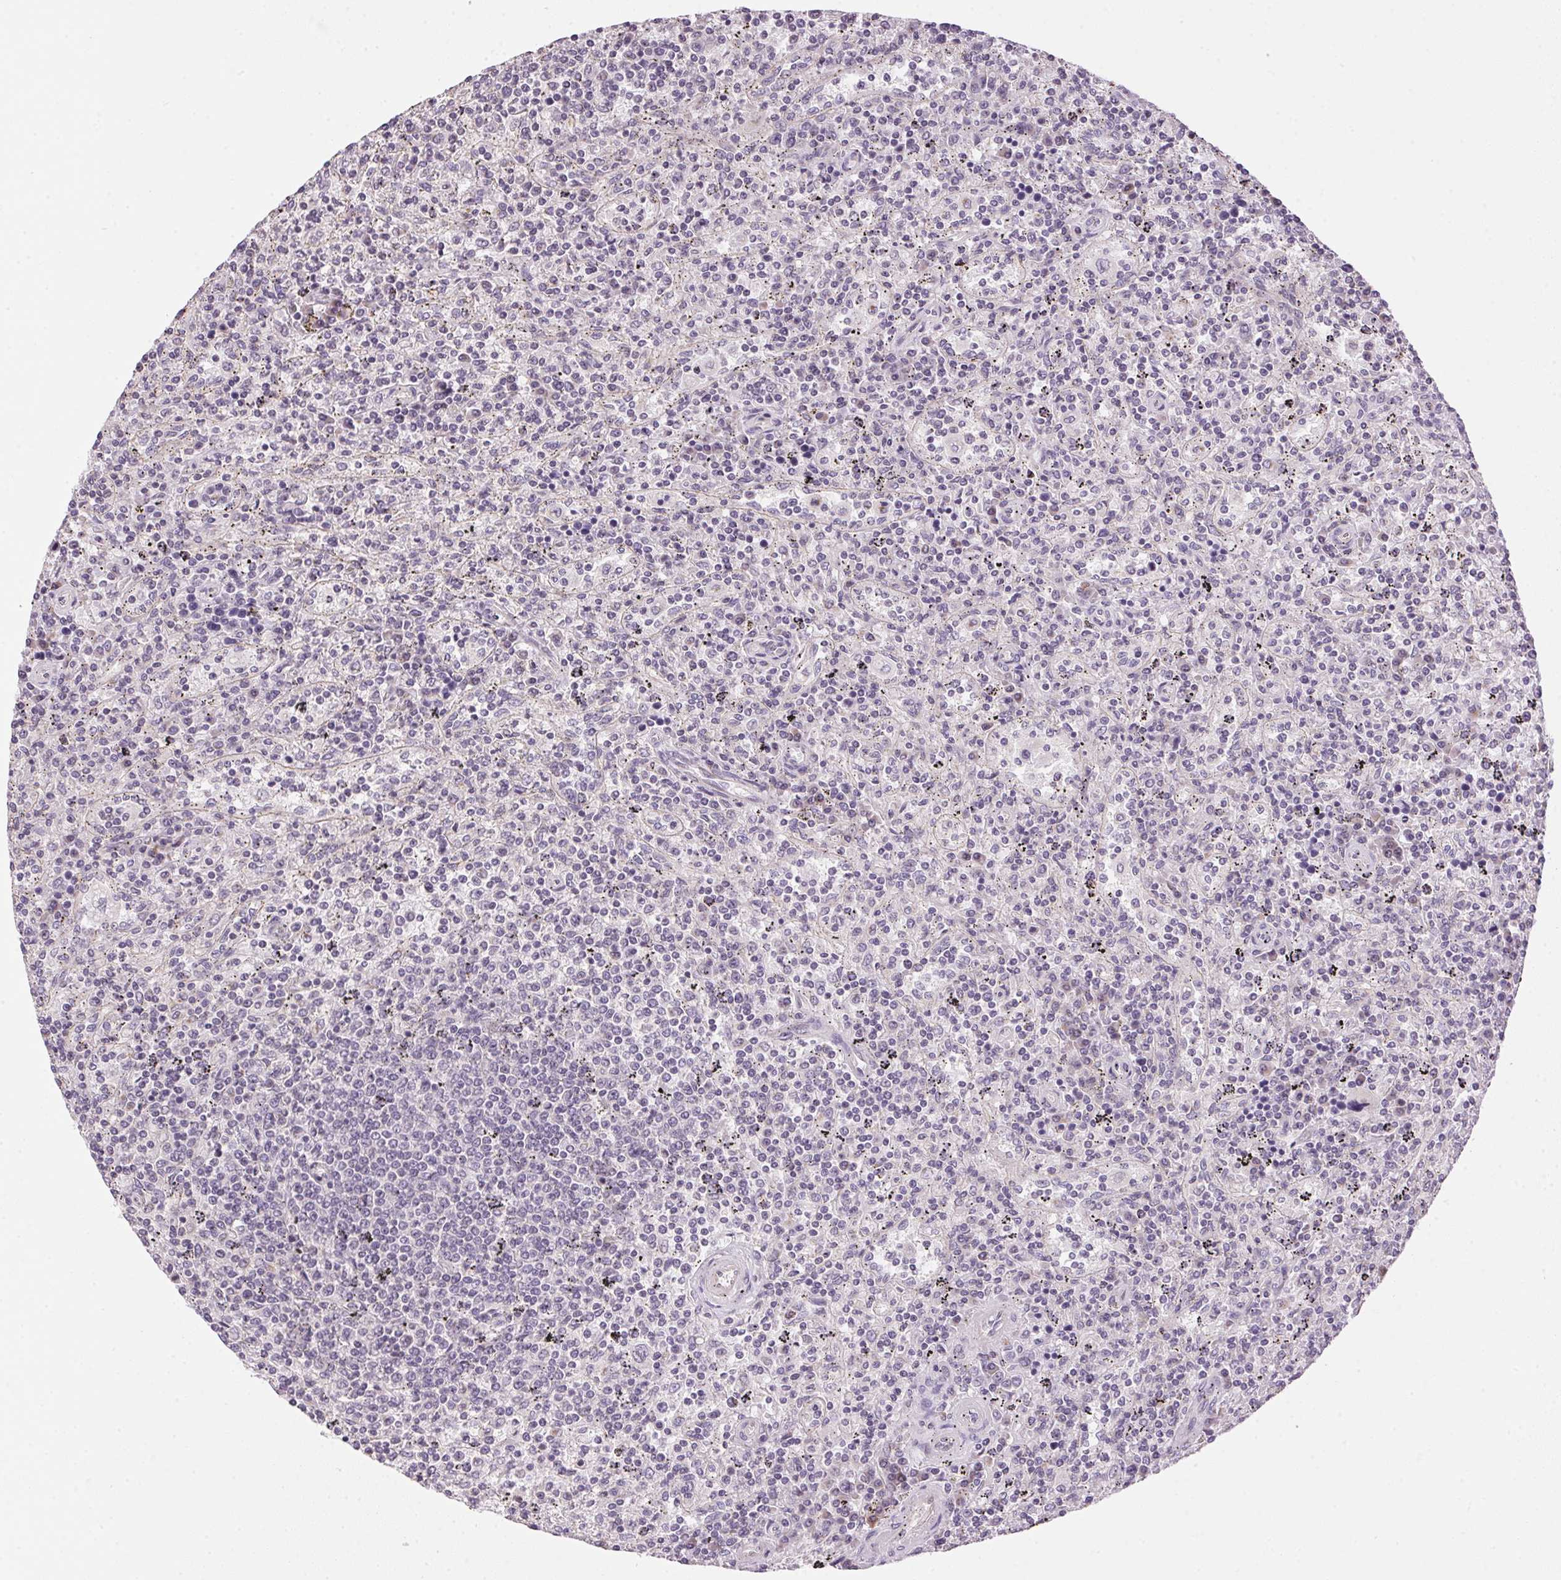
{"staining": {"intensity": "negative", "quantity": "none", "location": "none"}, "tissue": "lymphoma", "cell_type": "Tumor cells", "image_type": "cancer", "snomed": [{"axis": "morphology", "description": "Malignant lymphoma, non-Hodgkin's type, Low grade"}, {"axis": "topography", "description": "Spleen"}], "caption": "This micrograph is of malignant lymphoma, non-Hodgkin's type (low-grade) stained with immunohistochemistry (IHC) to label a protein in brown with the nuclei are counter-stained blue. There is no expression in tumor cells.", "gene": "GOLPH3", "patient": {"sex": "male", "age": 62}}